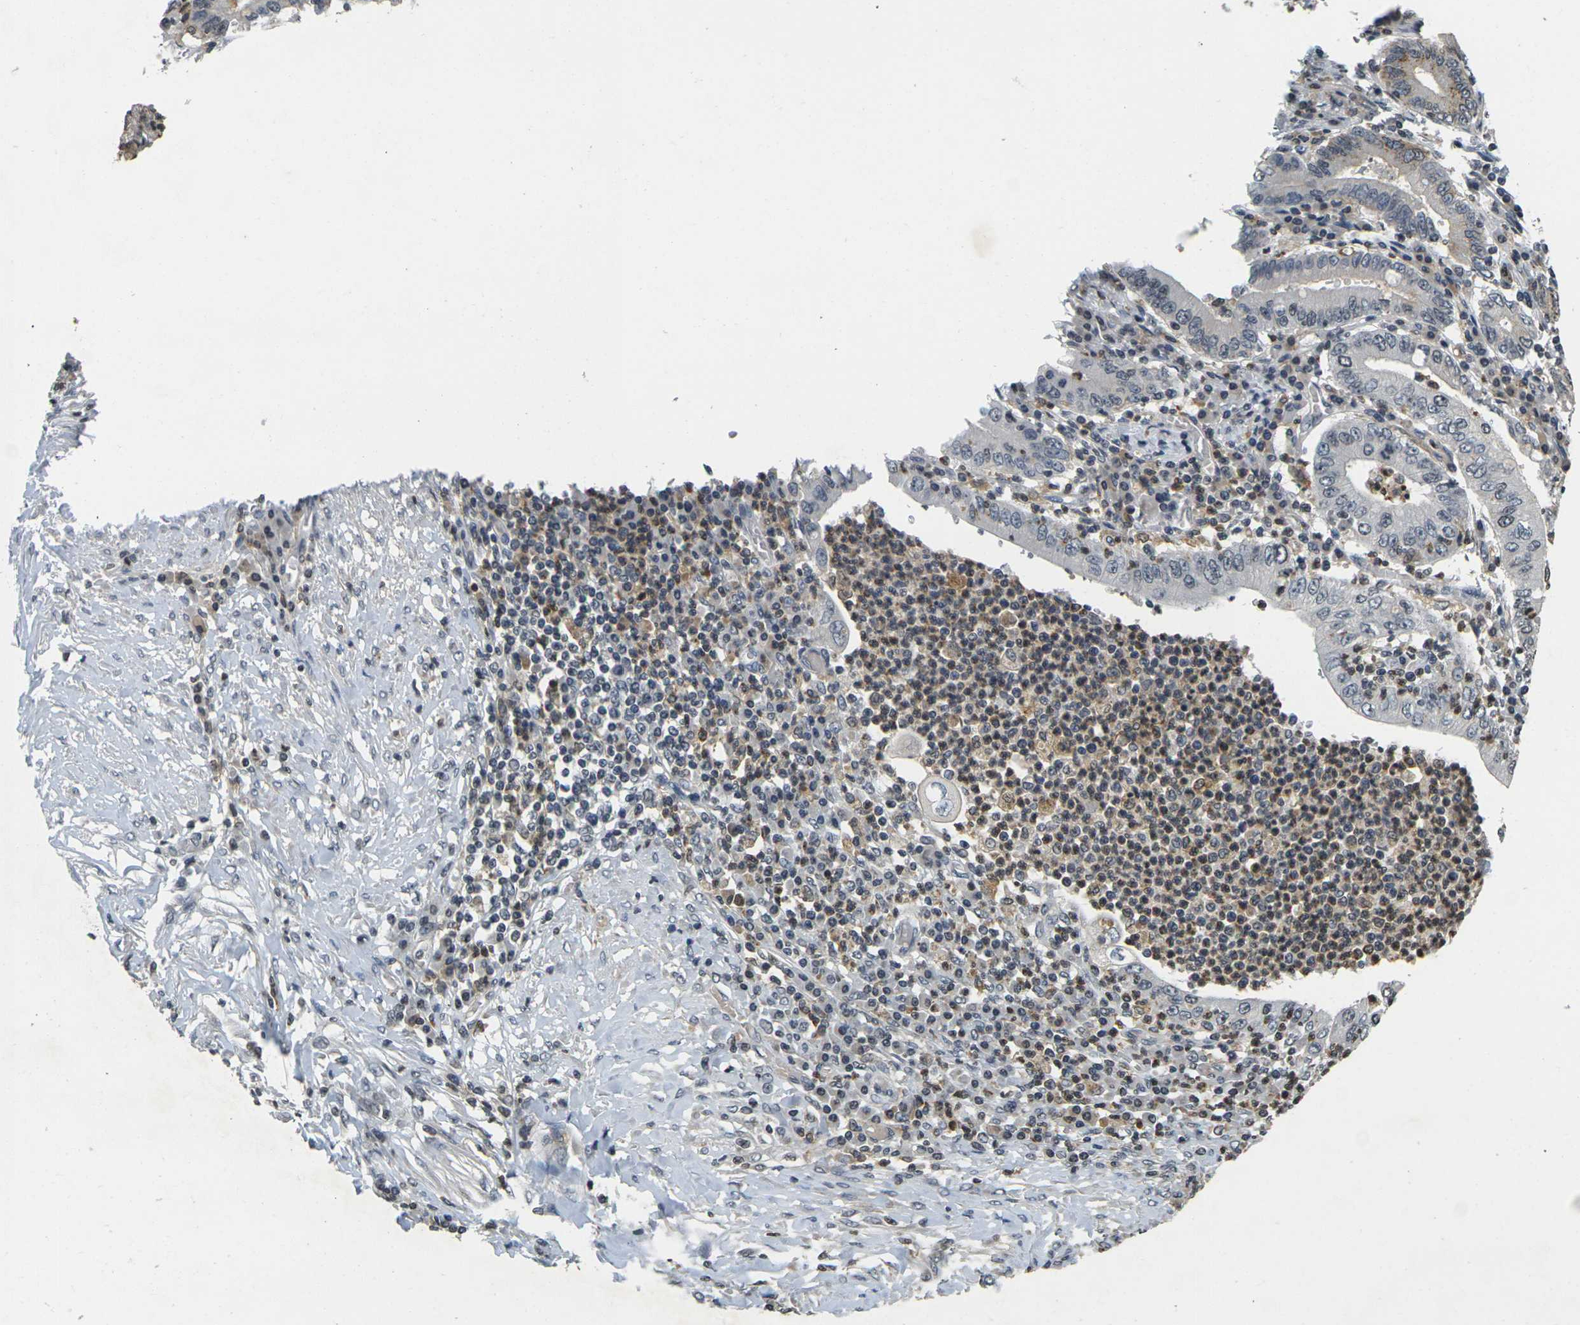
{"staining": {"intensity": "moderate", "quantity": "<25%", "location": "cytoplasmic/membranous"}, "tissue": "stomach cancer", "cell_type": "Tumor cells", "image_type": "cancer", "snomed": [{"axis": "morphology", "description": "Normal tissue, NOS"}, {"axis": "morphology", "description": "Adenocarcinoma, NOS"}, {"axis": "topography", "description": "Esophagus"}, {"axis": "topography", "description": "Stomach, upper"}, {"axis": "topography", "description": "Peripheral nerve tissue"}], "caption": "About <25% of tumor cells in human stomach cancer (adenocarcinoma) show moderate cytoplasmic/membranous protein positivity as visualized by brown immunohistochemical staining.", "gene": "C1QC", "patient": {"sex": "male", "age": 62}}